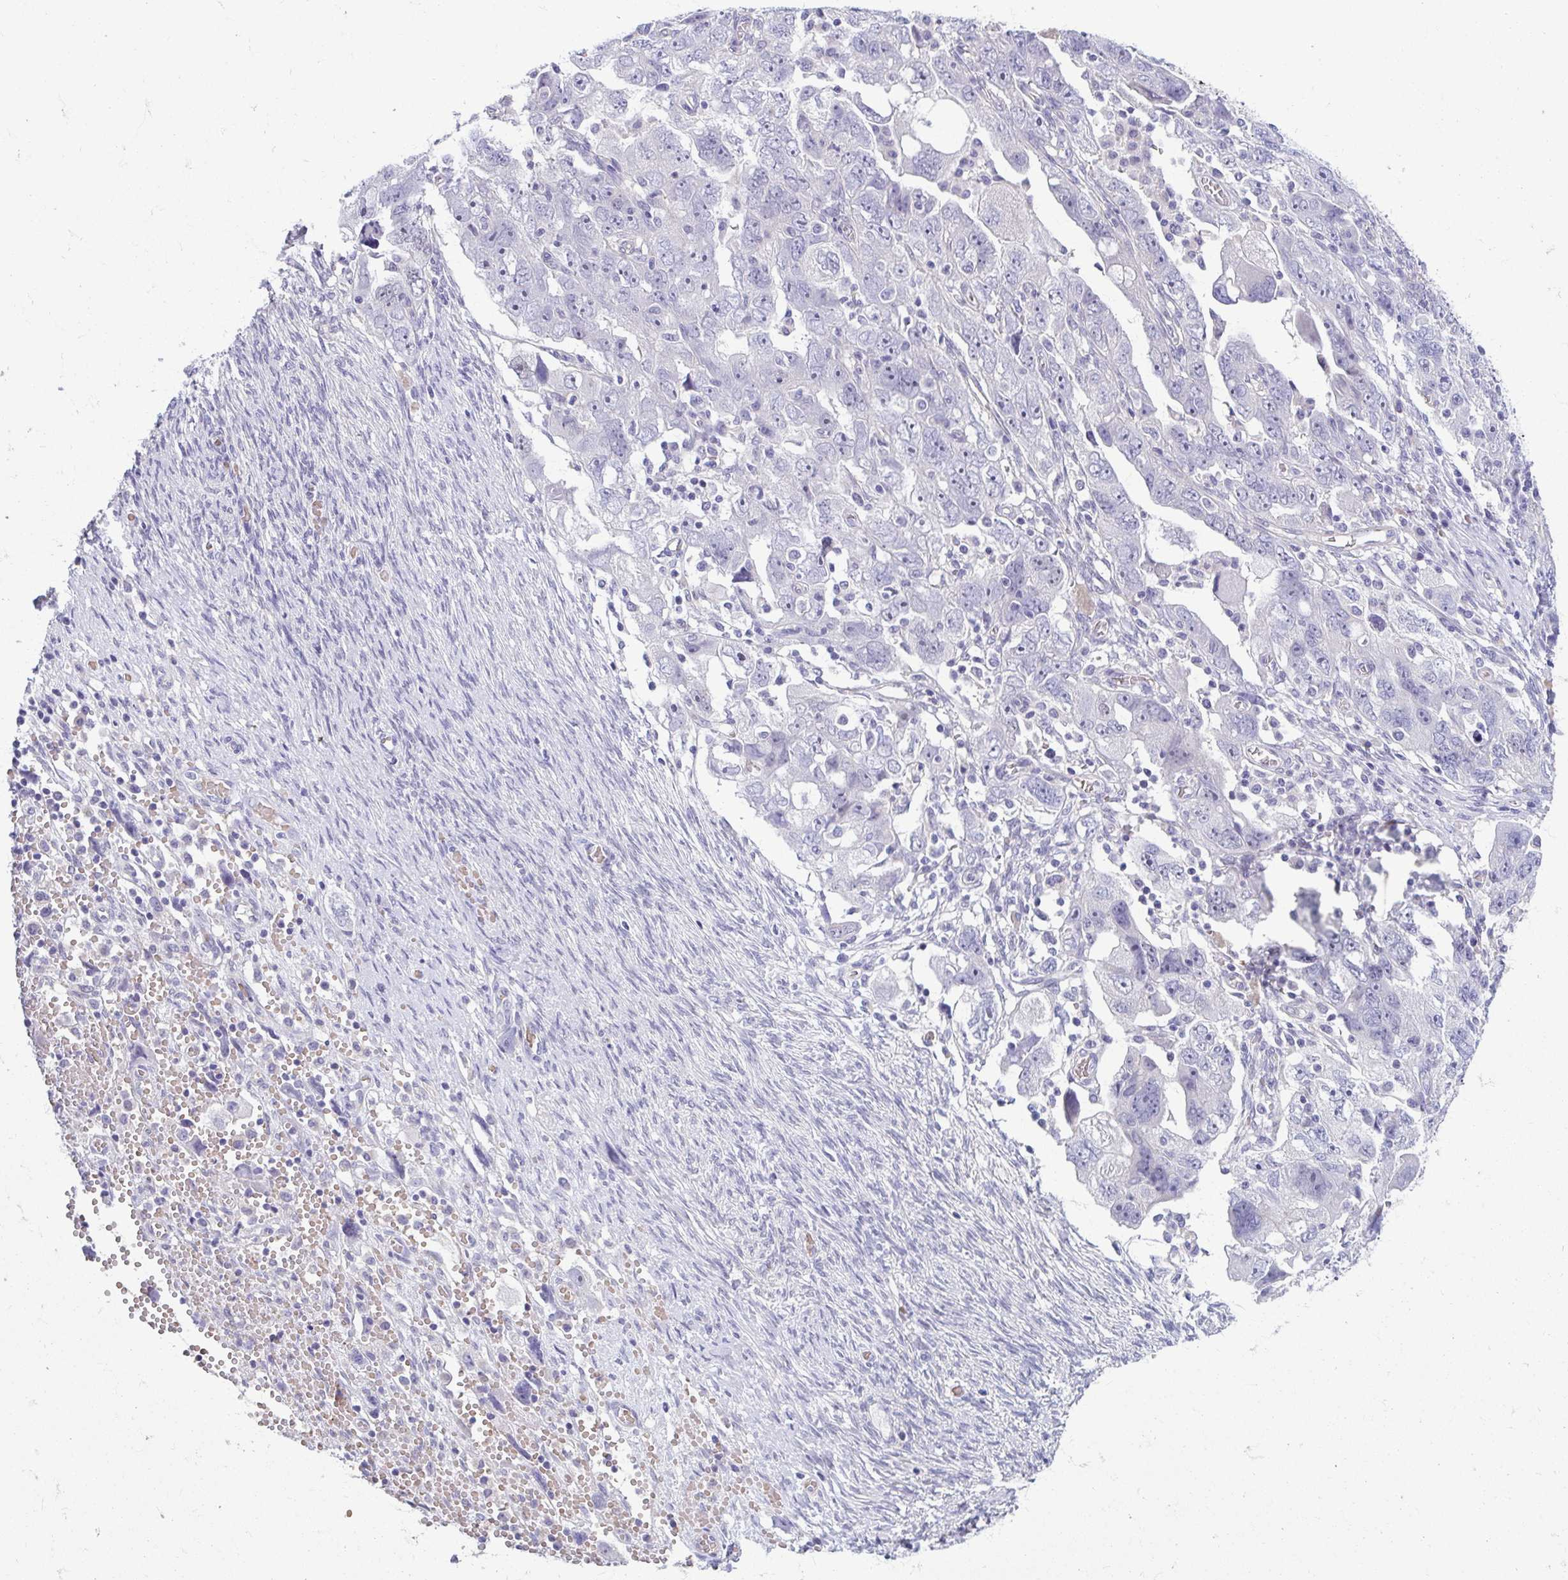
{"staining": {"intensity": "negative", "quantity": "none", "location": "none"}, "tissue": "ovarian cancer", "cell_type": "Tumor cells", "image_type": "cancer", "snomed": [{"axis": "morphology", "description": "Carcinoma, NOS"}, {"axis": "morphology", "description": "Cystadenocarcinoma, serous, NOS"}, {"axis": "topography", "description": "Ovary"}], "caption": "IHC histopathology image of neoplastic tissue: ovarian cancer stained with DAB (3,3'-diaminobenzidine) reveals no significant protein staining in tumor cells.", "gene": "MORC4", "patient": {"sex": "female", "age": 69}}